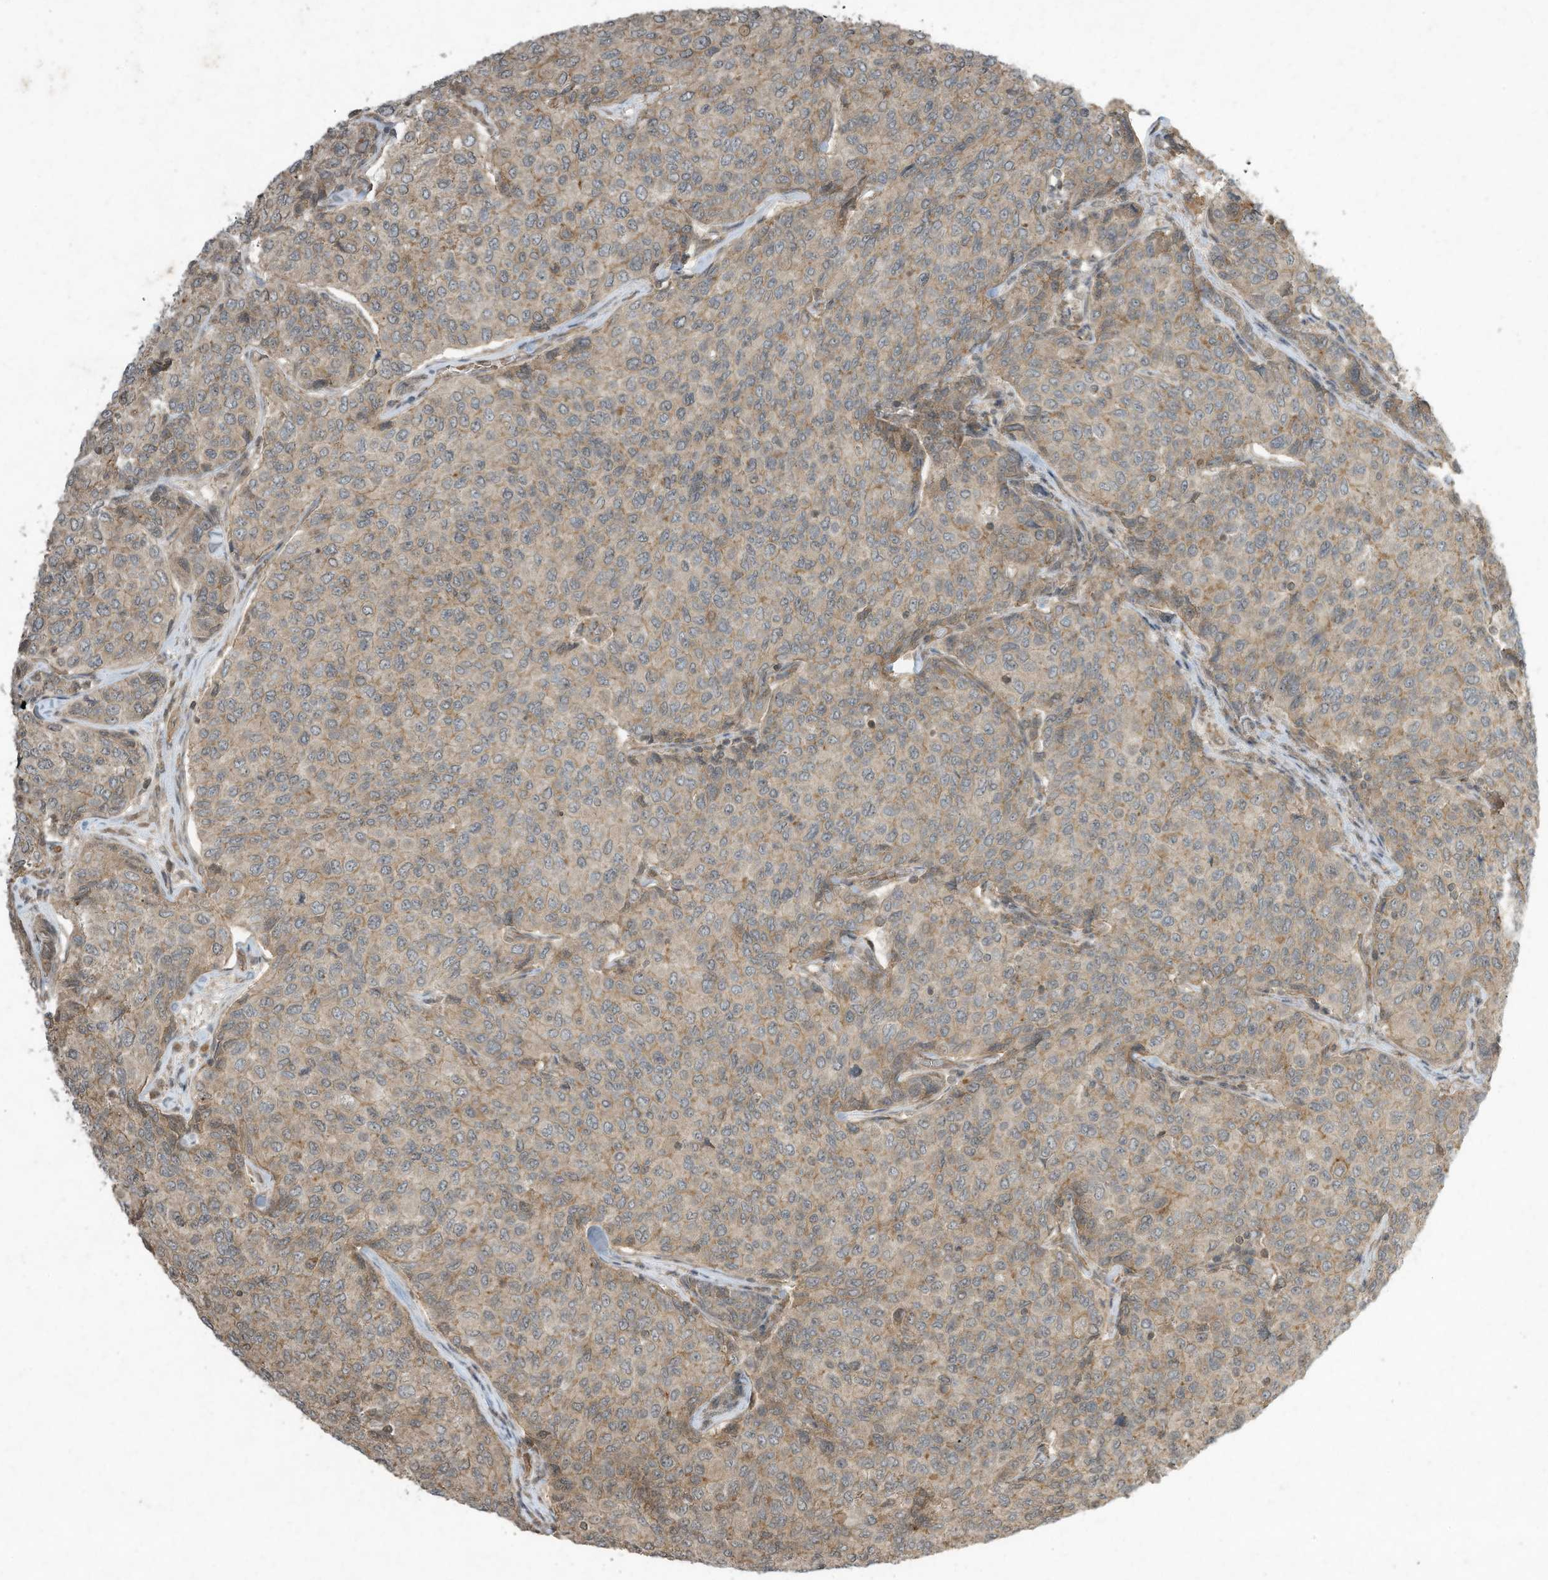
{"staining": {"intensity": "weak", "quantity": ">75%", "location": "cytoplasmic/membranous"}, "tissue": "breast cancer", "cell_type": "Tumor cells", "image_type": "cancer", "snomed": [{"axis": "morphology", "description": "Duct carcinoma"}, {"axis": "topography", "description": "Breast"}], "caption": "Tumor cells show low levels of weak cytoplasmic/membranous expression in about >75% of cells in human breast cancer (infiltrating ductal carcinoma).", "gene": "MATN2", "patient": {"sex": "female", "age": 55}}